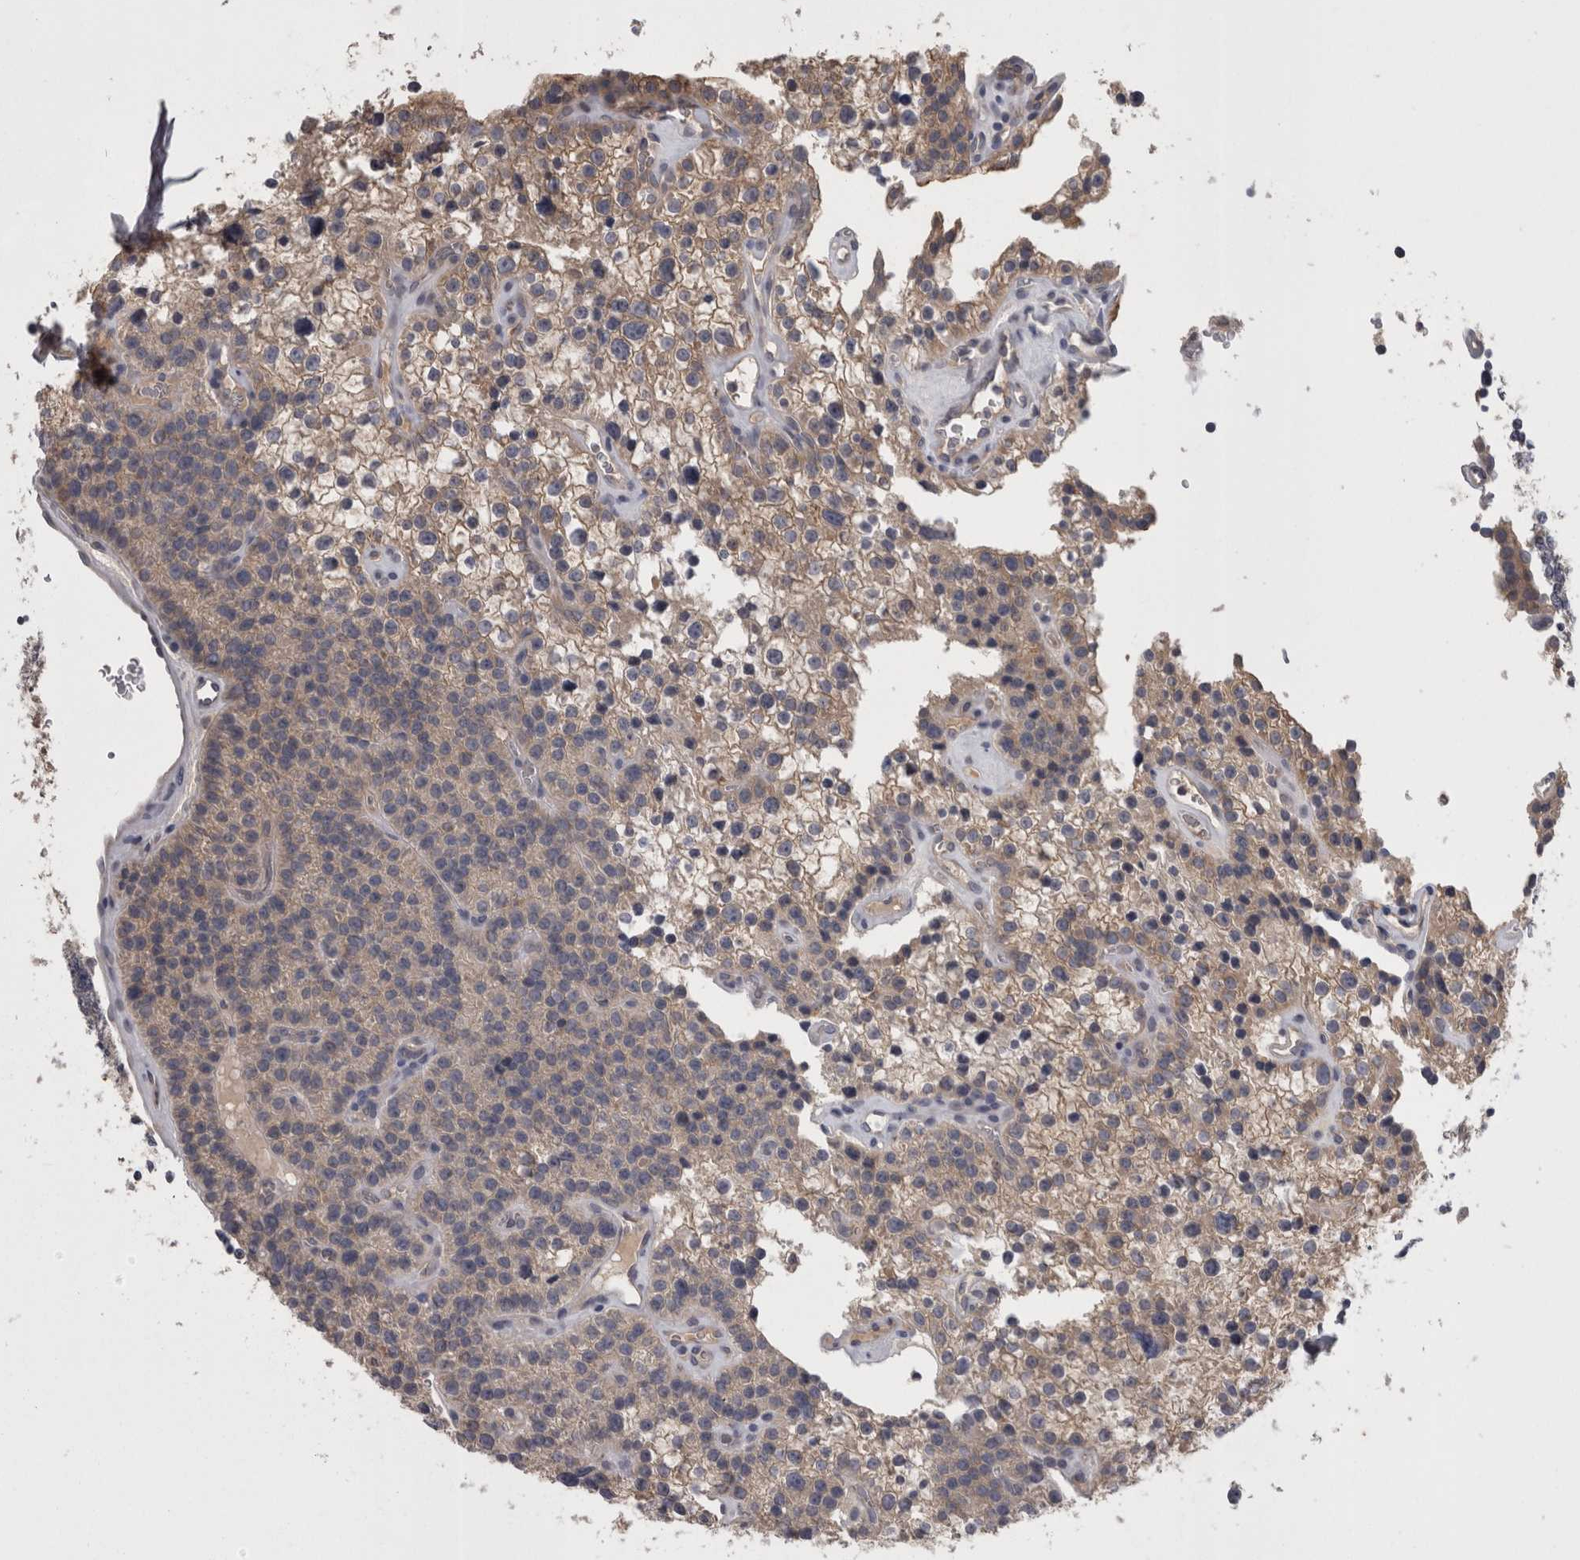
{"staining": {"intensity": "moderate", "quantity": "<25%", "location": "cytoplasmic/membranous"}, "tissue": "parathyroid gland", "cell_type": "Glandular cells", "image_type": "normal", "snomed": [{"axis": "morphology", "description": "Normal tissue, NOS"}, {"axis": "topography", "description": "Parathyroid gland"}], "caption": "Protein staining reveals moderate cytoplasmic/membranous positivity in about <25% of glandular cells in unremarkable parathyroid gland. (DAB = brown stain, brightfield microscopy at high magnification).", "gene": "PON3", "patient": {"sex": "female", "age": 64}}